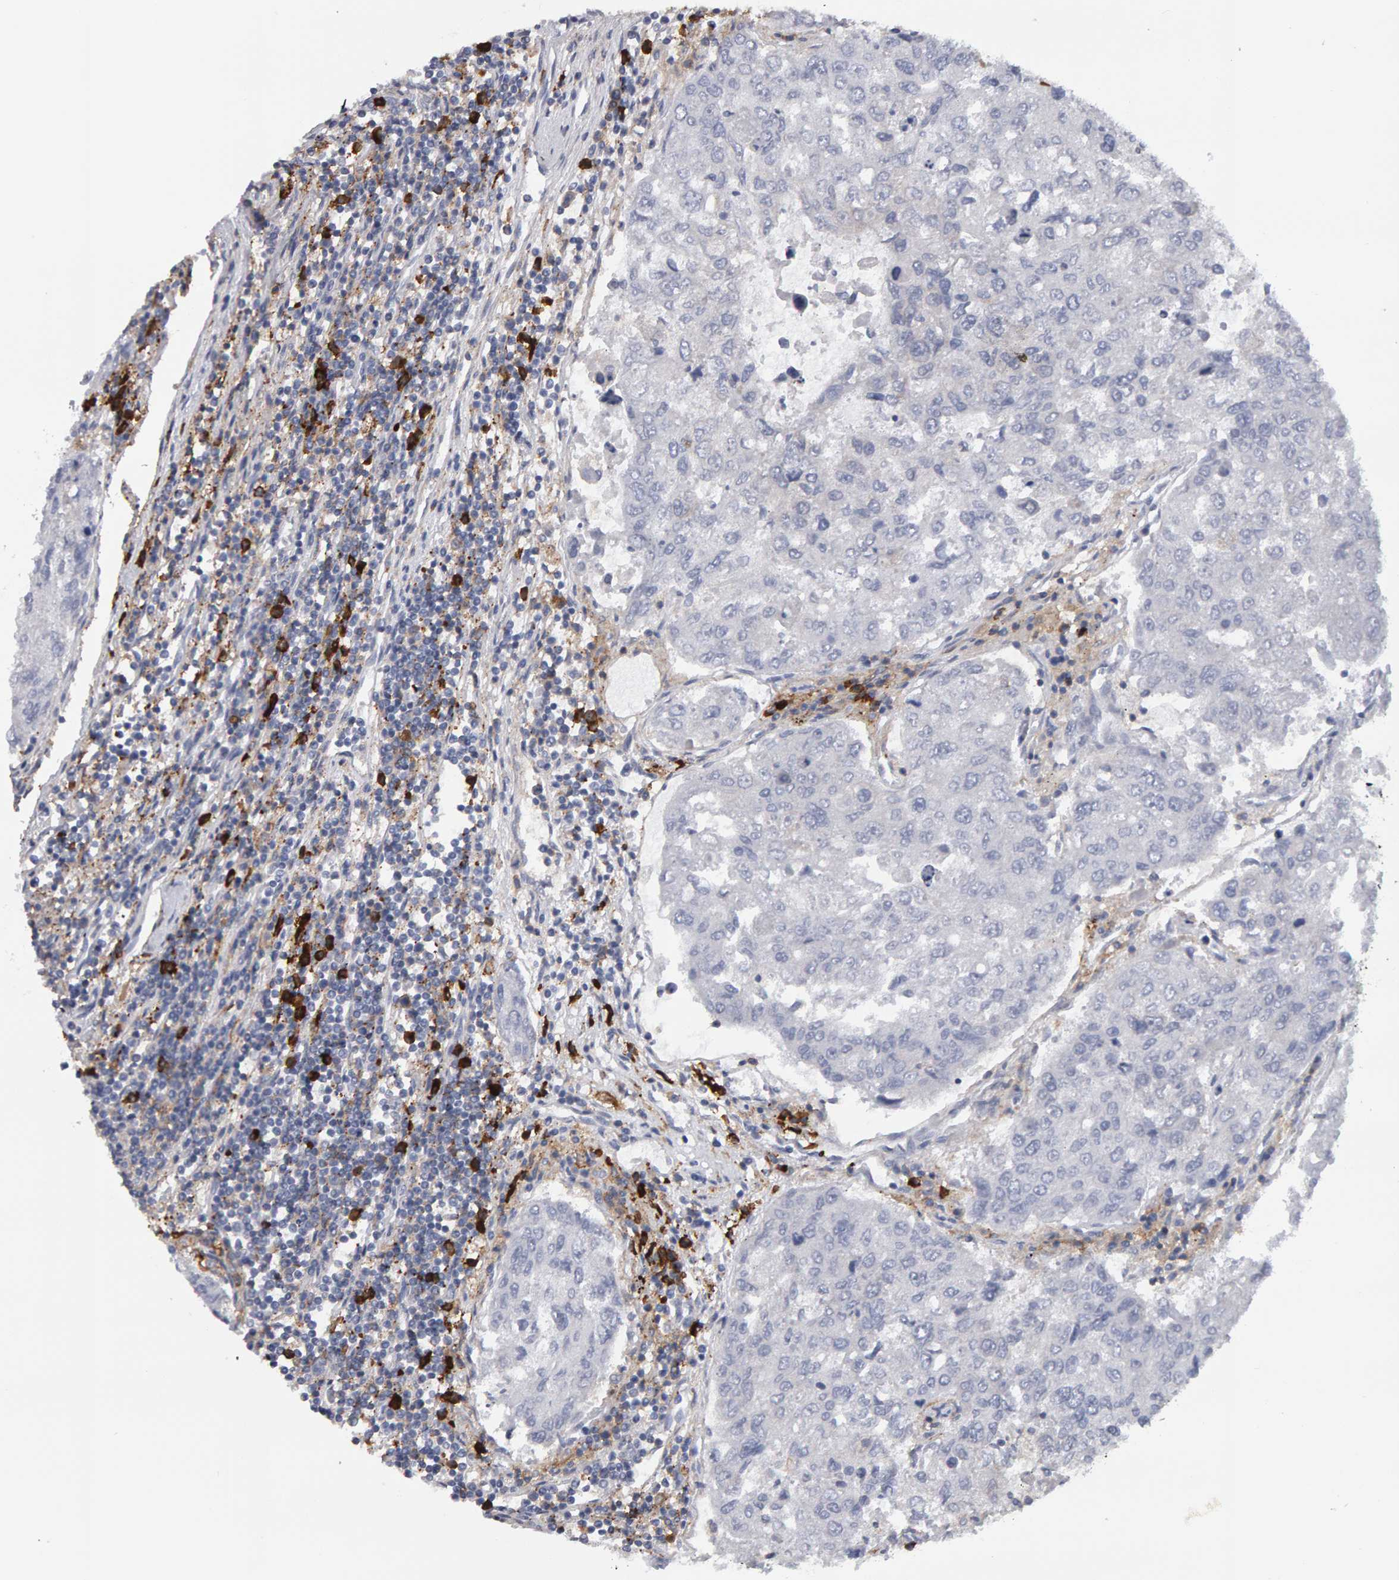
{"staining": {"intensity": "negative", "quantity": "none", "location": "none"}, "tissue": "urothelial cancer", "cell_type": "Tumor cells", "image_type": "cancer", "snomed": [{"axis": "morphology", "description": "Urothelial carcinoma, High grade"}, {"axis": "topography", "description": "Lymph node"}, {"axis": "topography", "description": "Urinary bladder"}], "caption": "Protein analysis of urothelial carcinoma (high-grade) demonstrates no significant positivity in tumor cells.", "gene": "CD38", "patient": {"sex": "male", "age": 51}}